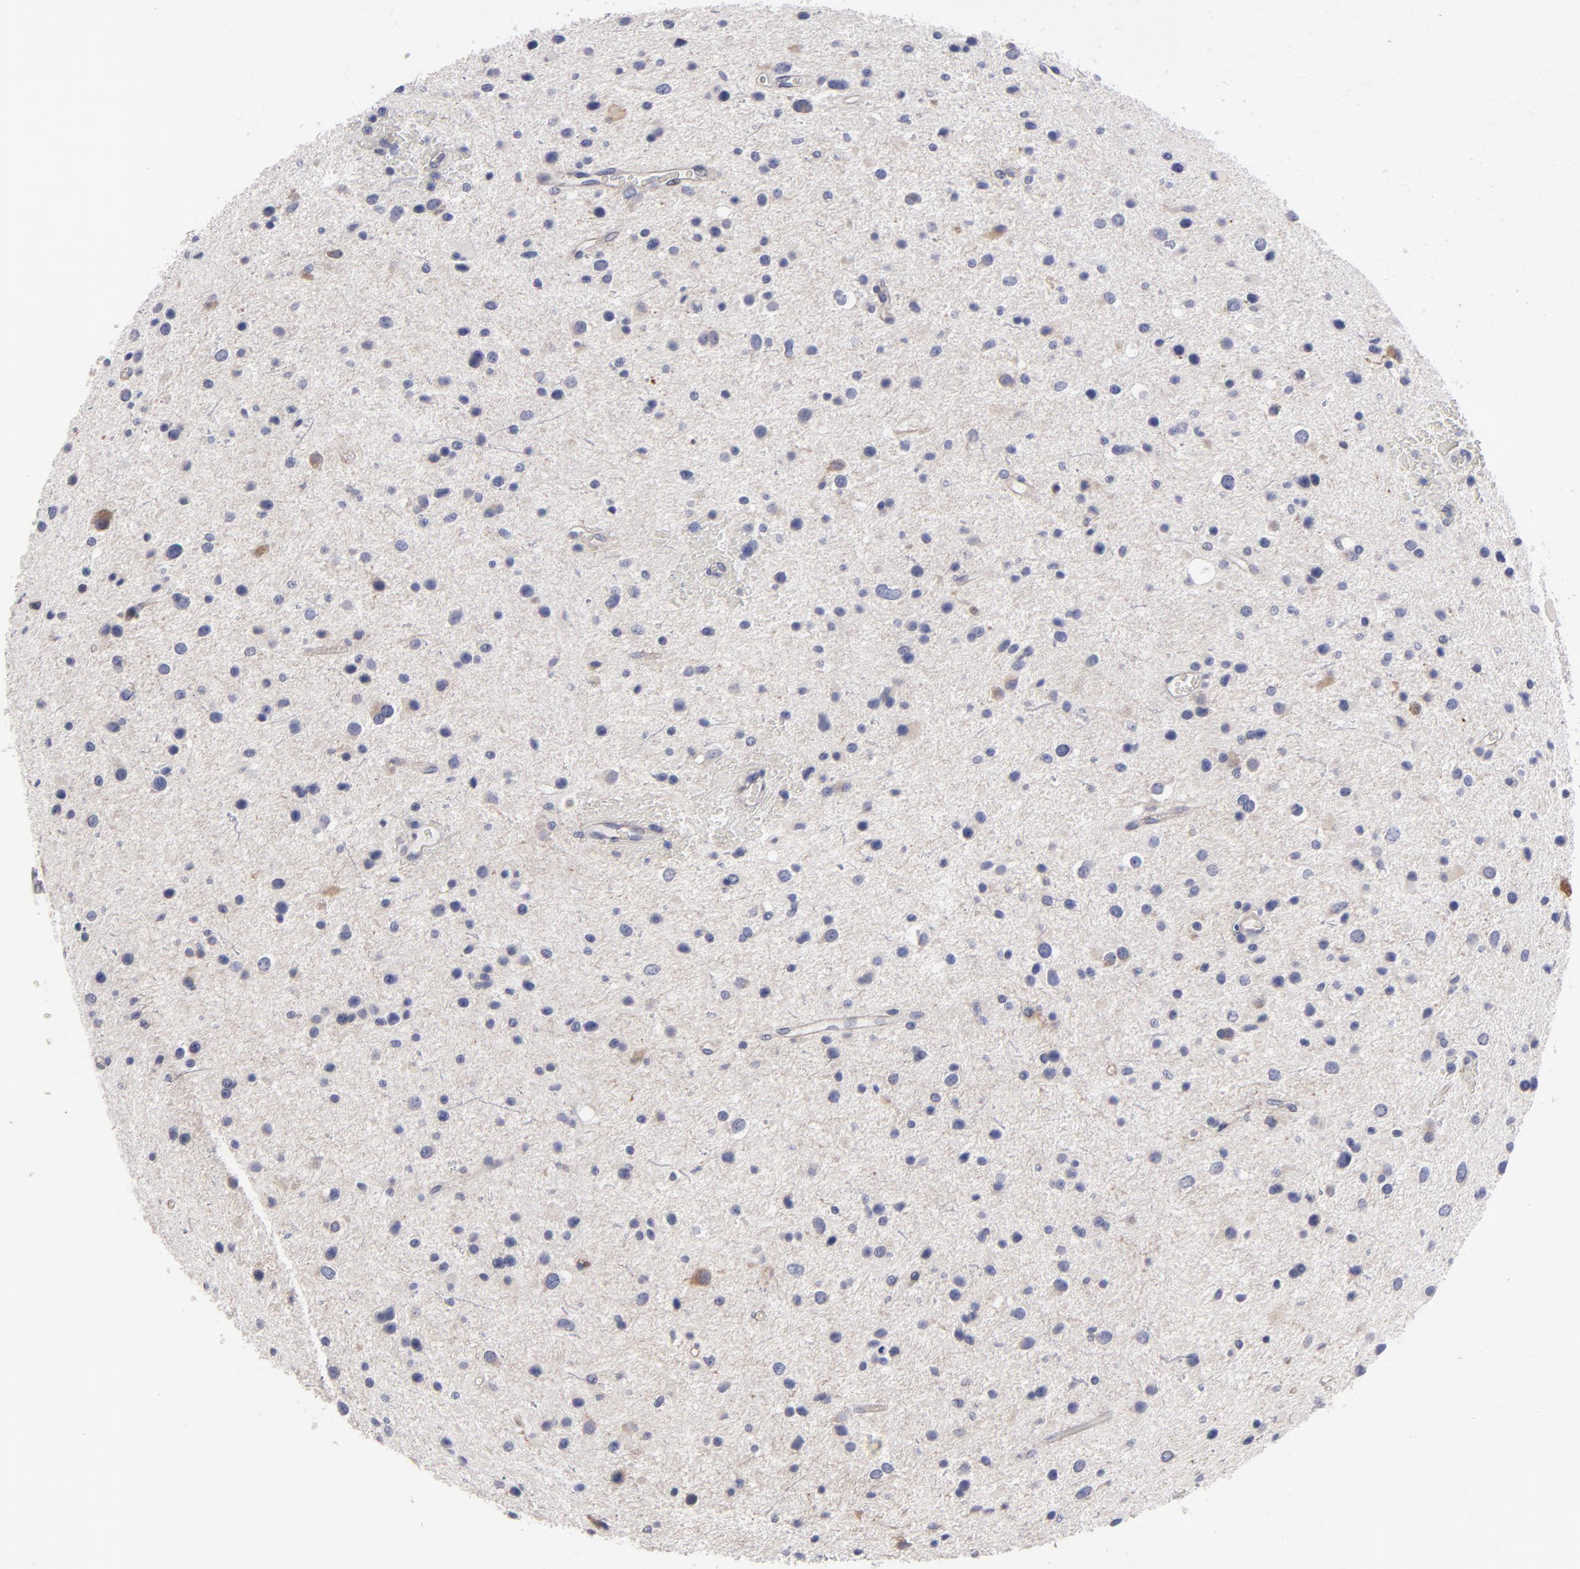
{"staining": {"intensity": "weak", "quantity": "<25%", "location": "cytoplasmic/membranous"}, "tissue": "glioma", "cell_type": "Tumor cells", "image_type": "cancer", "snomed": [{"axis": "morphology", "description": "Glioma, malignant, Low grade"}, {"axis": "topography", "description": "Brain"}], "caption": "IHC photomicrograph of human malignant low-grade glioma stained for a protein (brown), which exhibits no staining in tumor cells.", "gene": "SLMAP", "patient": {"sex": "female", "age": 32}}